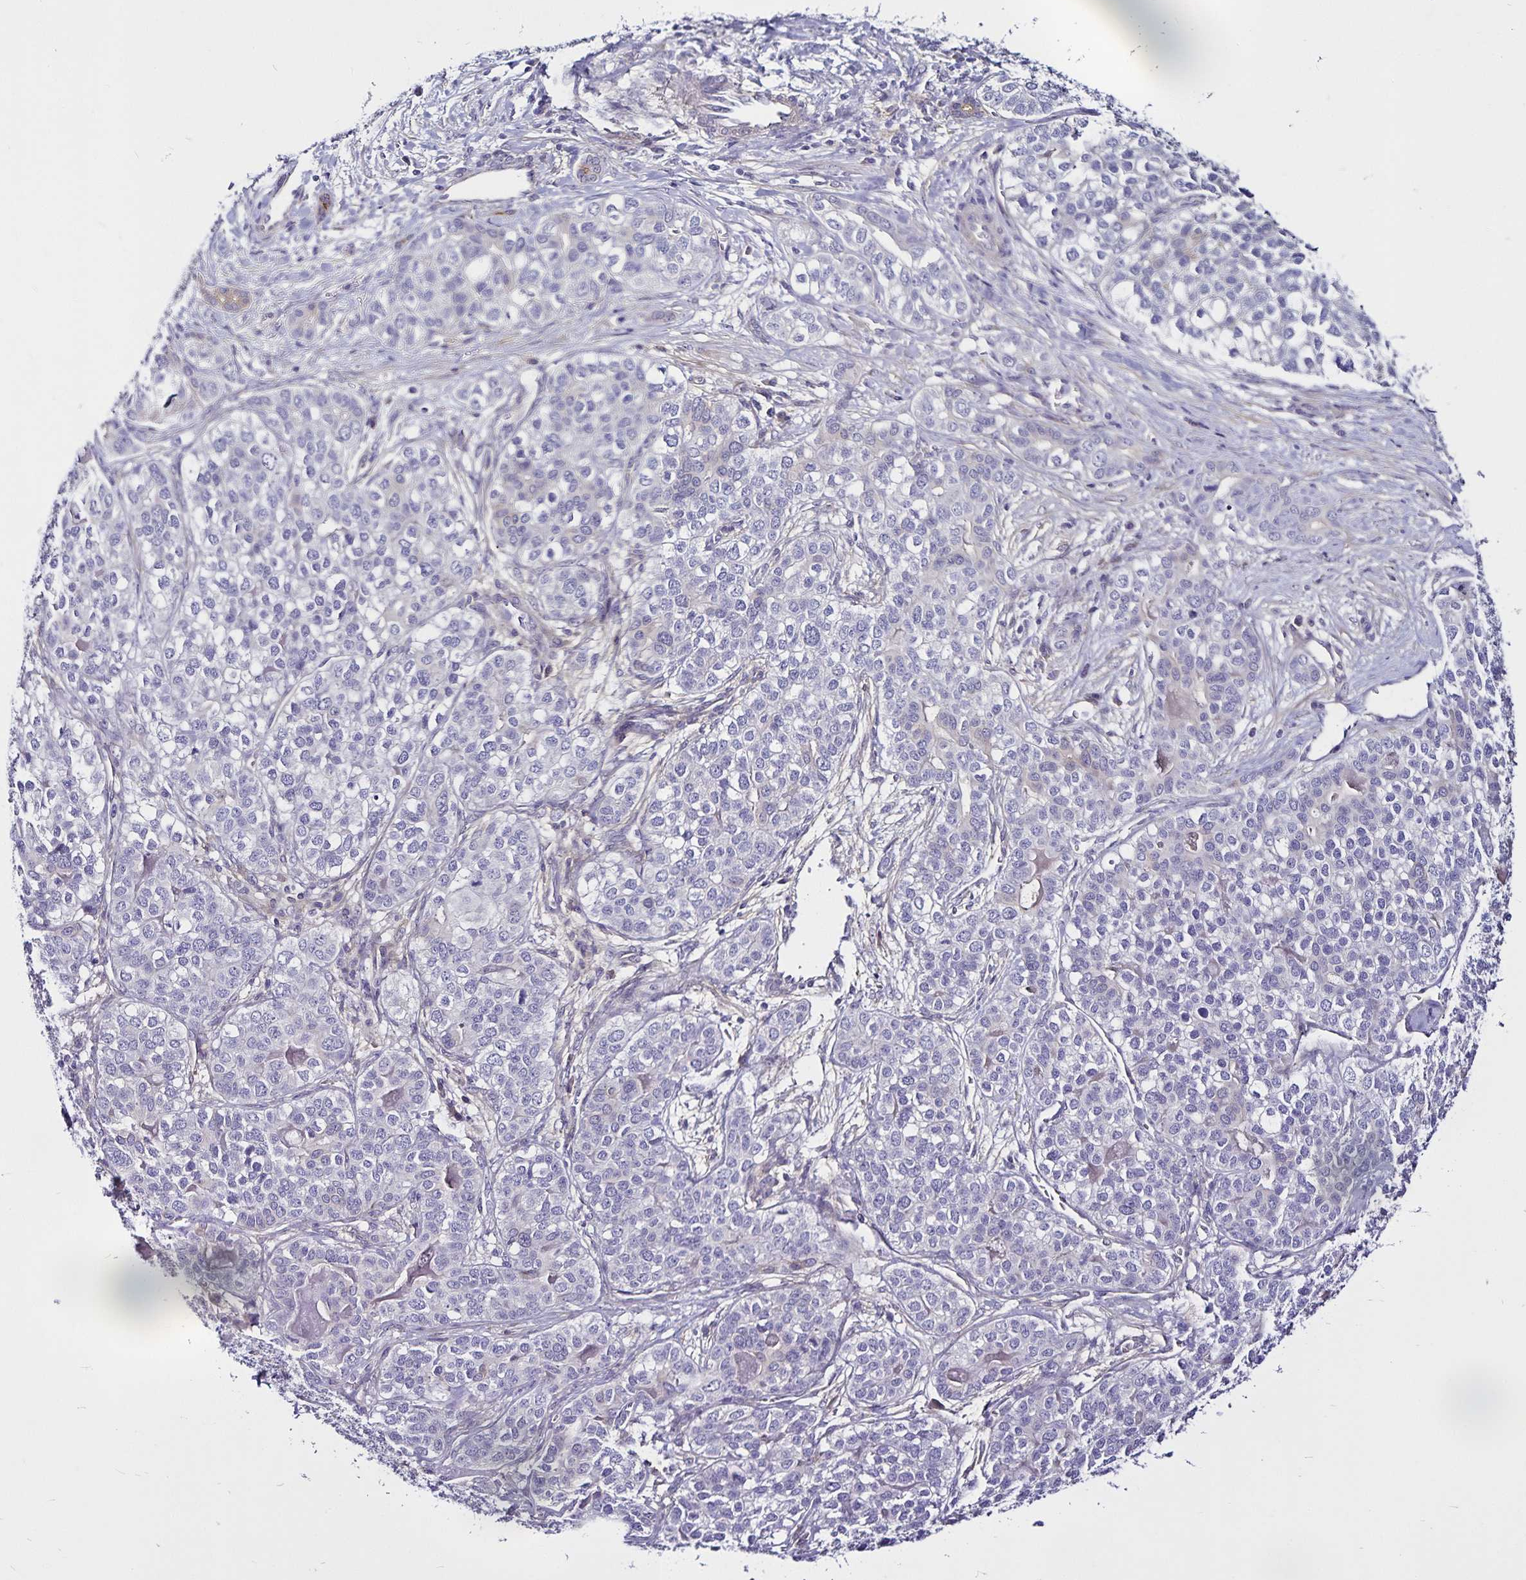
{"staining": {"intensity": "negative", "quantity": "none", "location": "none"}, "tissue": "liver cancer", "cell_type": "Tumor cells", "image_type": "cancer", "snomed": [{"axis": "morphology", "description": "Cholangiocarcinoma"}, {"axis": "topography", "description": "Liver"}], "caption": "High power microscopy photomicrograph of an immunohistochemistry (IHC) image of liver cholangiocarcinoma, revealing no significant staining in tumor cells. (DAB immunohistochemistry with hematoxylin counter stain).", "gene": "GNG12", "patient": {"sex": "male", "age": 56}}